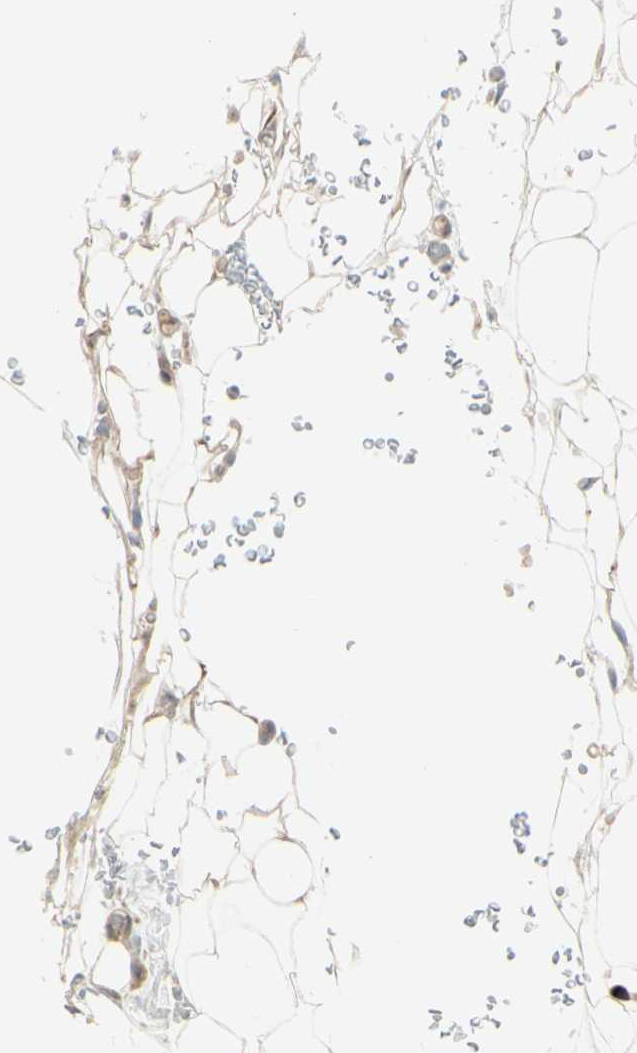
{"staining": {"intensity": "negative", "quantity": "none", "location": "none"}, "tissue": "adipose tissue", "cell_type": "Adipocytes", "image_type": "normal", "snomed": [{"axis": "morphology", "description": "Normal tissue, NOS"}, {"axis": "topography", "description": "Peripheral nerve tissue"}], "caption": "Immunohistochemistry (IHC) of unremarkable human adipose tissue shows no positivity in adipocytes. (Stains: DAB (3,3'-diaminobenzidine) immunohistochemistry with hematoxylin counter stain, Microscopy: brightfield microscopy at high magnification).", "gene": "LRRK1", "patient": {"sex": "male", "age": 70}}